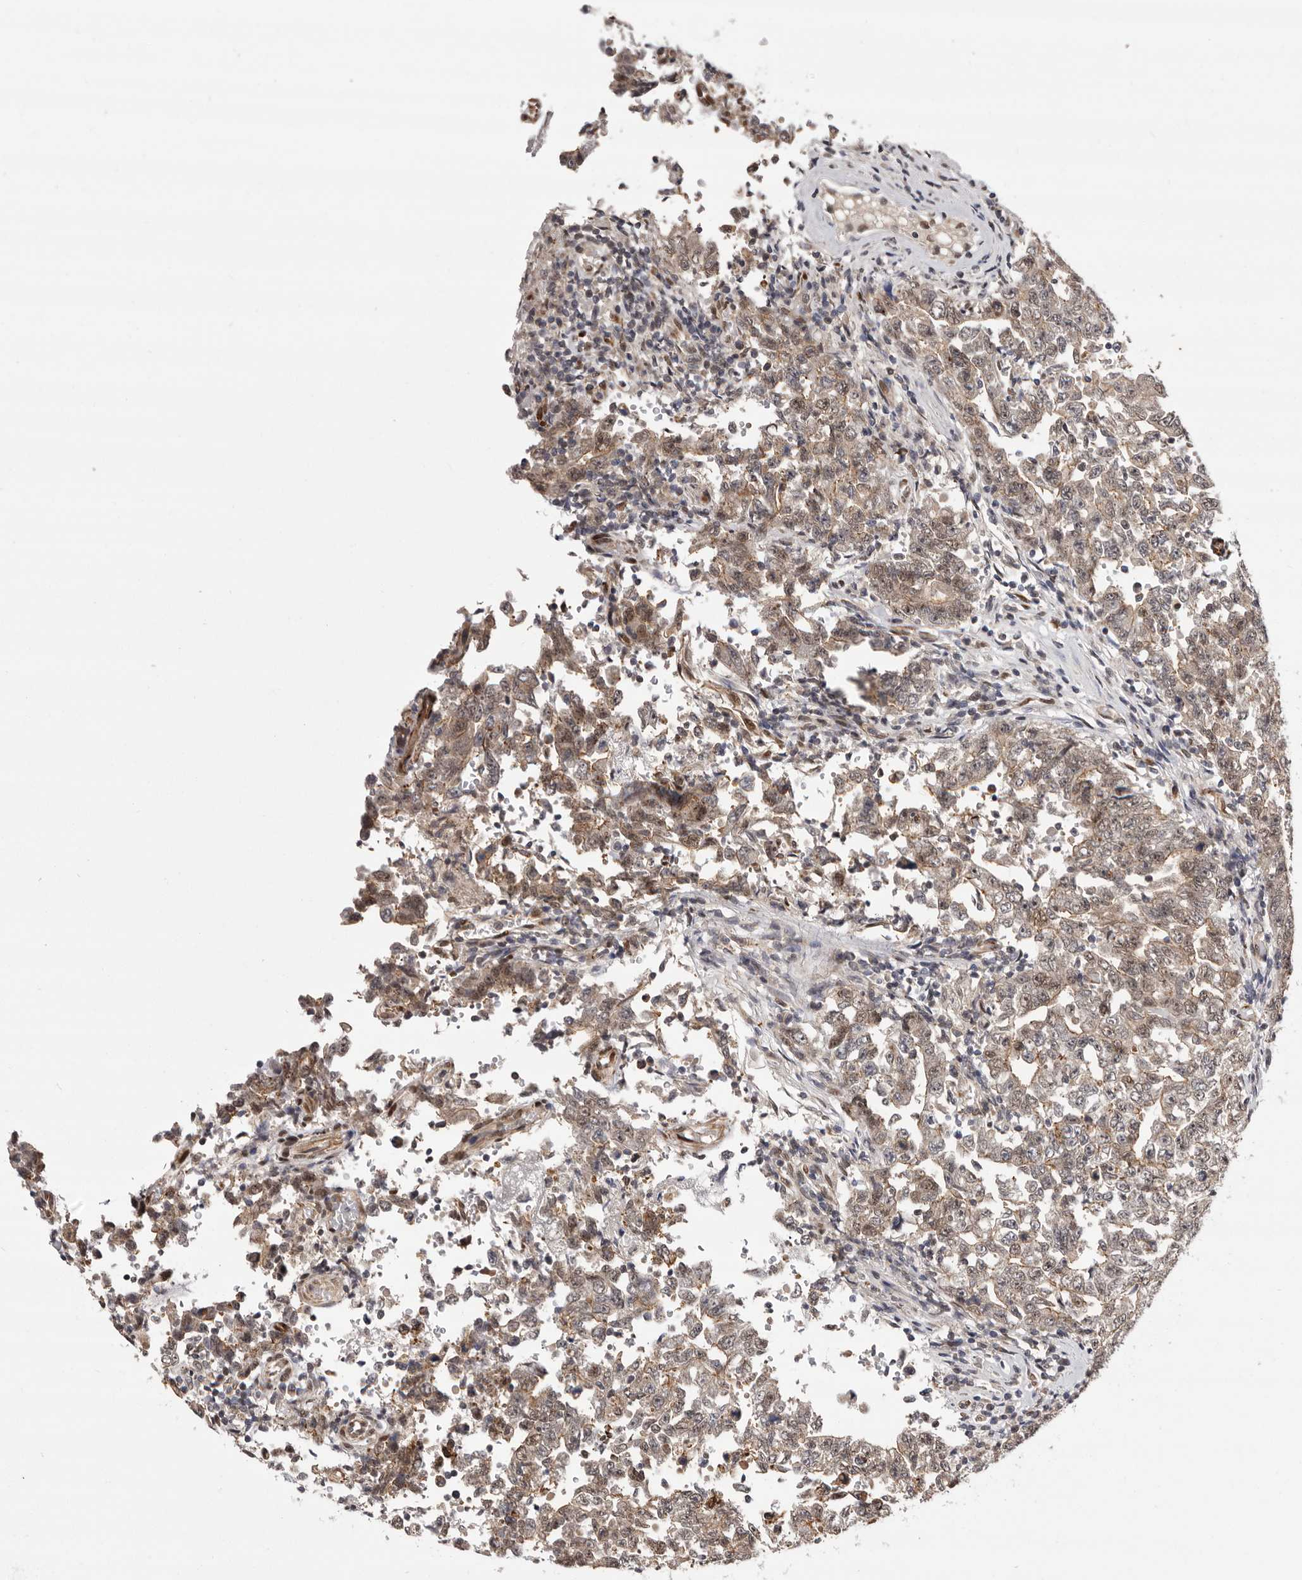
{"staining": {"intensity": "moderate", "quantity": ">75%", "location": "cytoplasmic/membranous"}, "tissue": "testis cancer", "cell_type": "Tumor cells", "image_type": "cancer", "snomed": [{"axis": "morphology", "description": "Carcinoma, Embryonal, NOS"}, {"axis": "topography", "description": "Testis"}], "caption": "Protein expression analysis of human embryonal carcinoma (testis) reveals moderate cytoplasmic/membranous staining in approximately >75% of tumor cells.", "gene": "GLRX3", "patient": {"sex": "male", "age": 26}}